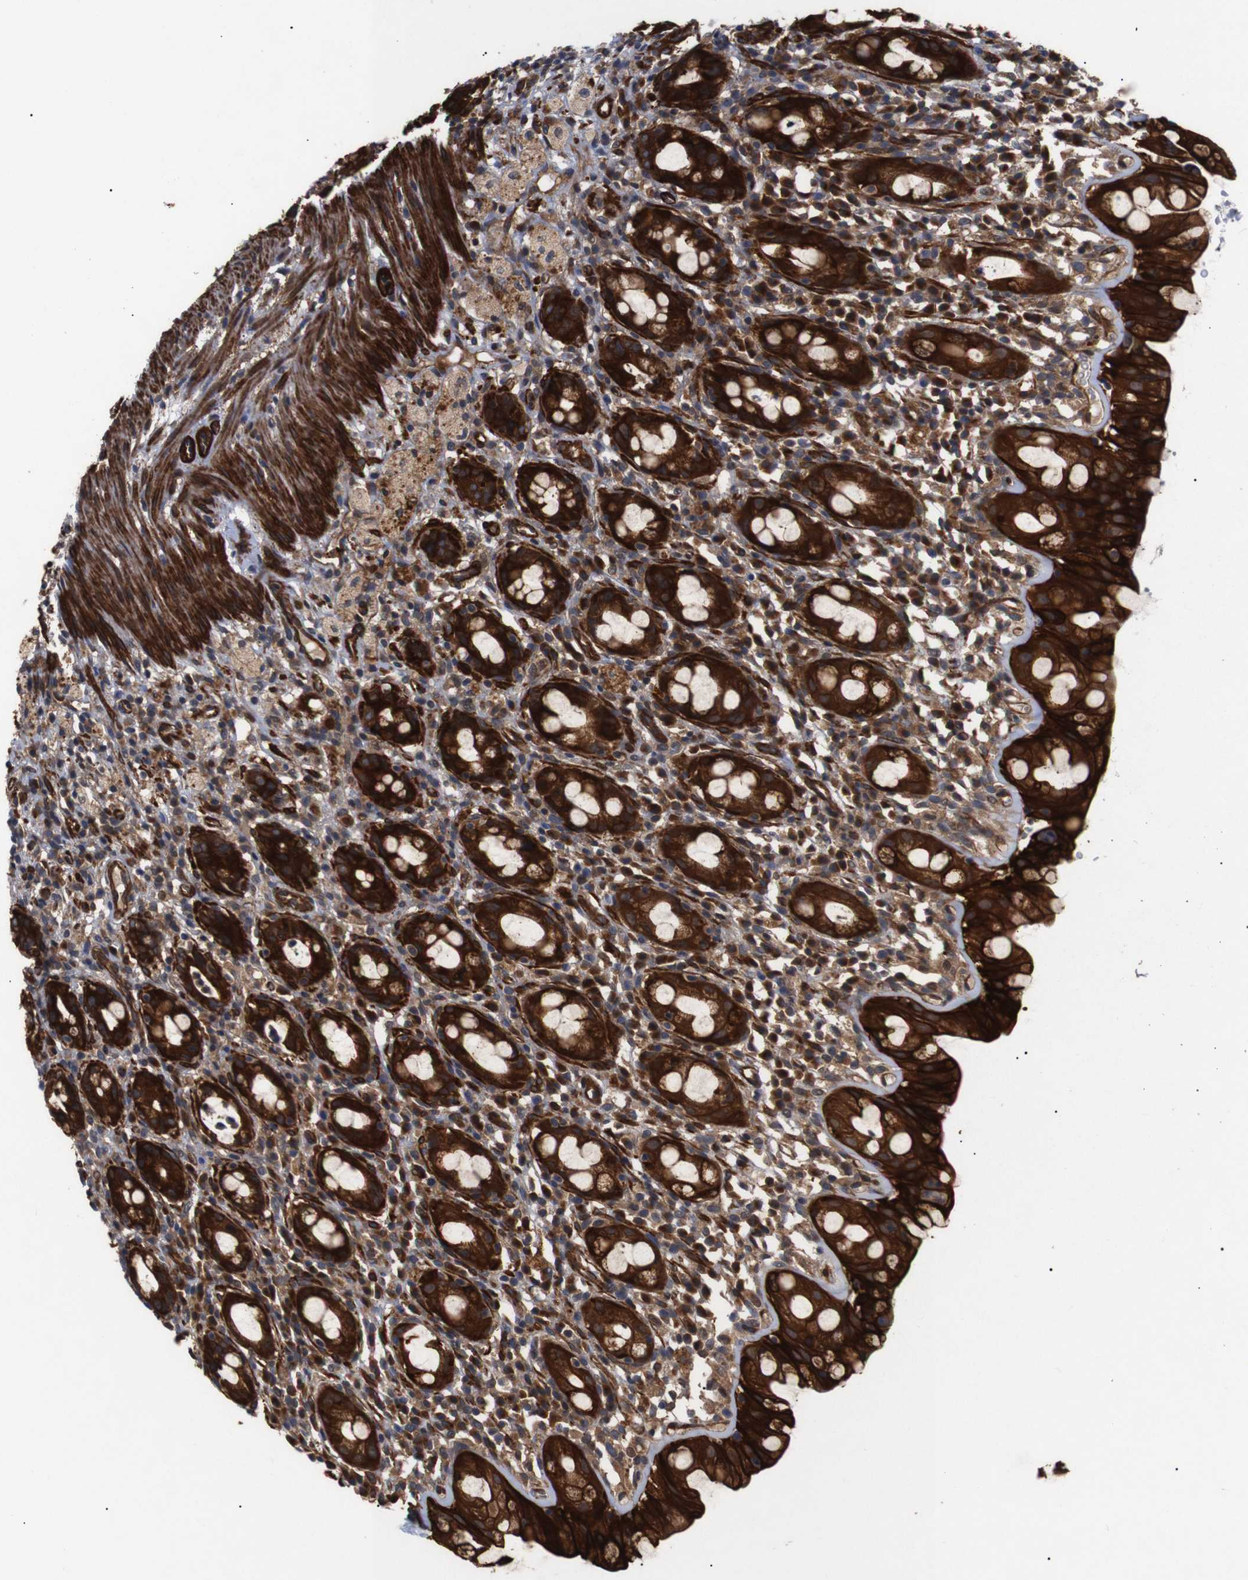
{"staining": {"intensity": "strong", "quantity": ">75%", "location": "cytoplasmic/membranous"}, "tissue": "rectum", "cell_type": "Glandular cells", "image_type": "normal", "snomed": [{"axis": "morphology", "description": "Normal tissue, NOS"}, {"axis": "topography", "description": "Rectum"}], "caption": "Unremarkable rectum displays strong cytoplasmic/membranous positivity in approximately >75% of glandular cells.", "gene": "PAWR", "patient": {"sex": "male", "age": 44}}